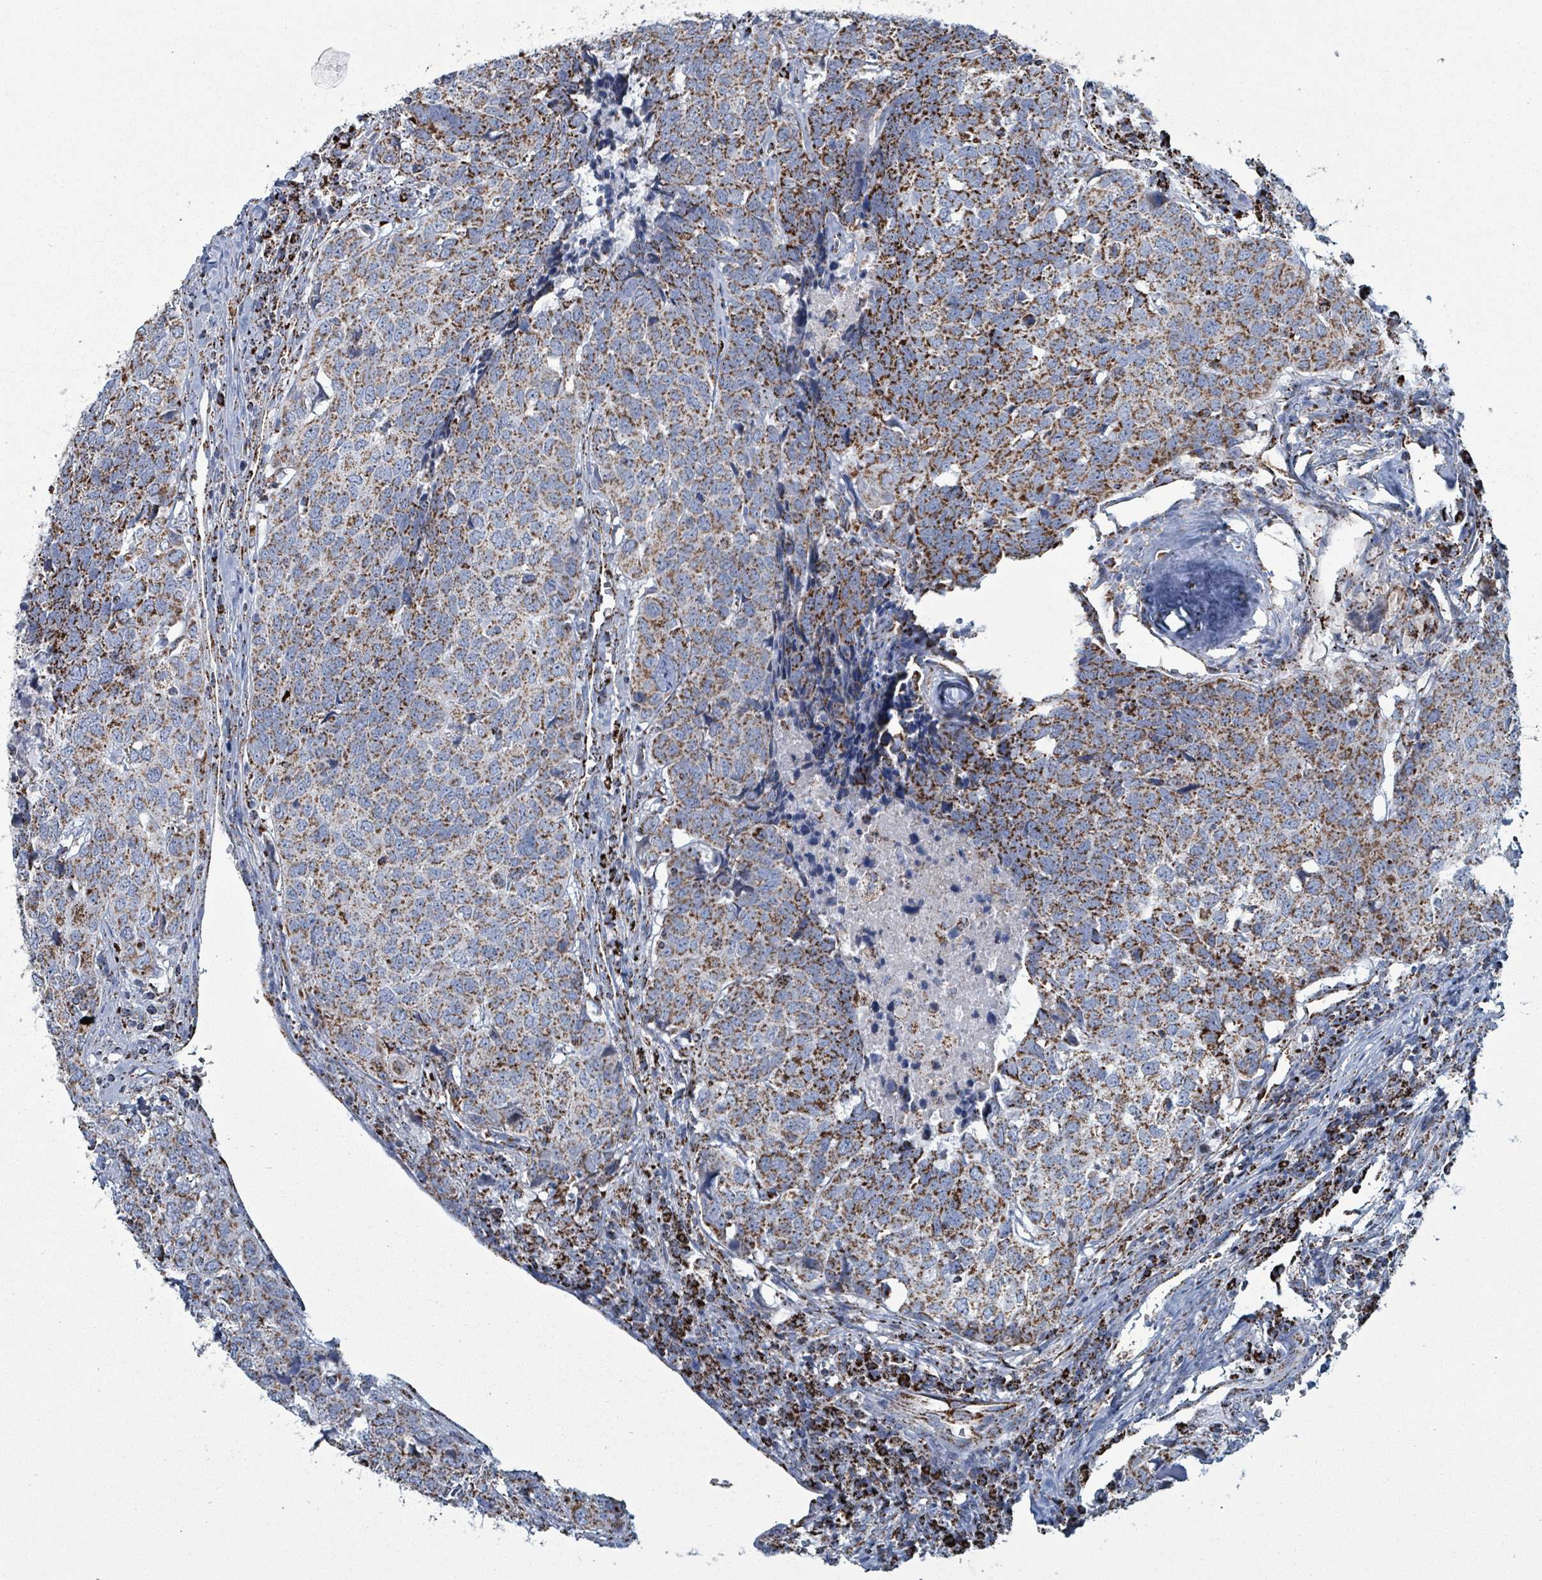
{"staining": {"intensity": "strong", "quantity": ">75%", "location": "cytoplasmic/membranous"}, "tissue": "head and neck cancer", "cell_type": "Tumor cells", "image_type": "cancer", "snomed": [{"axis": "morphology", "description": "Normal tissue, NOS"}, {"axis": "morphology", "description": "Squamous cell carcinoma, NOS"}, {"axis": "topography", "description": "Skeletal muscle"}, {"axis": "topography", "description": "Vascular tissue"}, {"axis": "topography", "description": "Peripheral nerve tissue"}, {"axis": "topography", "description": "Head-Neck"}], "caption": "Protein staining shows strong cytoplasmic/membranous positivity in approximately >75% of tumor cells in head and neck cancer.", "gene": "IDH3B", "patient": {"sex": "male", "age": 66}}